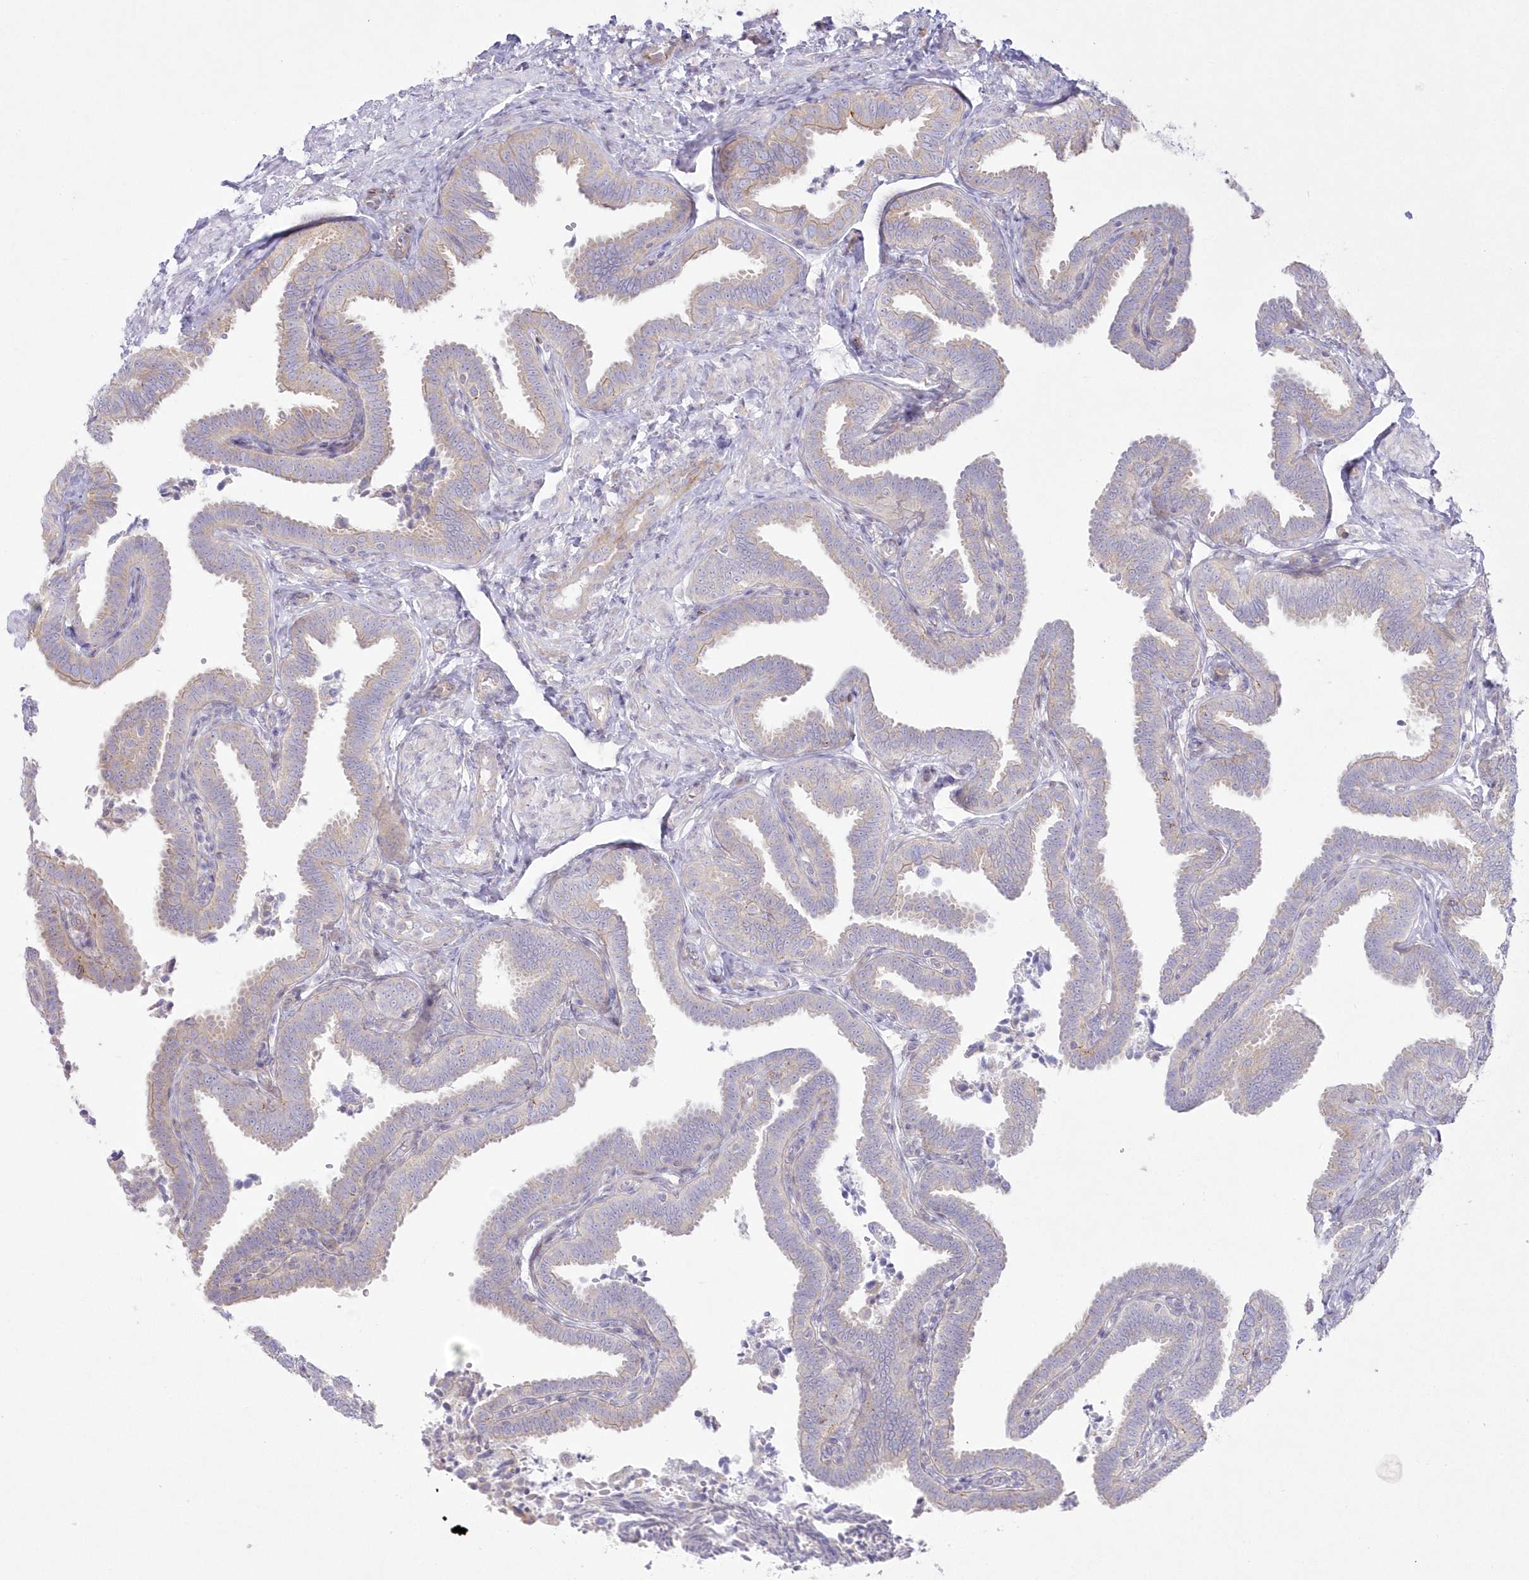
{"staining": {"intensity": "moderate", "quantity": "25%-75%", "location": "cytoplasmic/membranous"}, "tissue": "fallopian tube", "cell_type": "Glandular cells", "image_type": "normal", "snomed": [{"axis": "morphology", "description": "Normal tissue, NOS"}, {"axis": "topography", "description": "Fallopian tube"}], "caption": "Moderate cytoplasmic/membranous staining is seen in approximately 25%-75% of glandular cells in unremarkable fallopian tube. (DAB (3,3'-diaminobenzidine) IHC with brightfield microscopy, high magnification).", "gene": "ZNF843", "patient": {"sex": "female", "age": 39}}